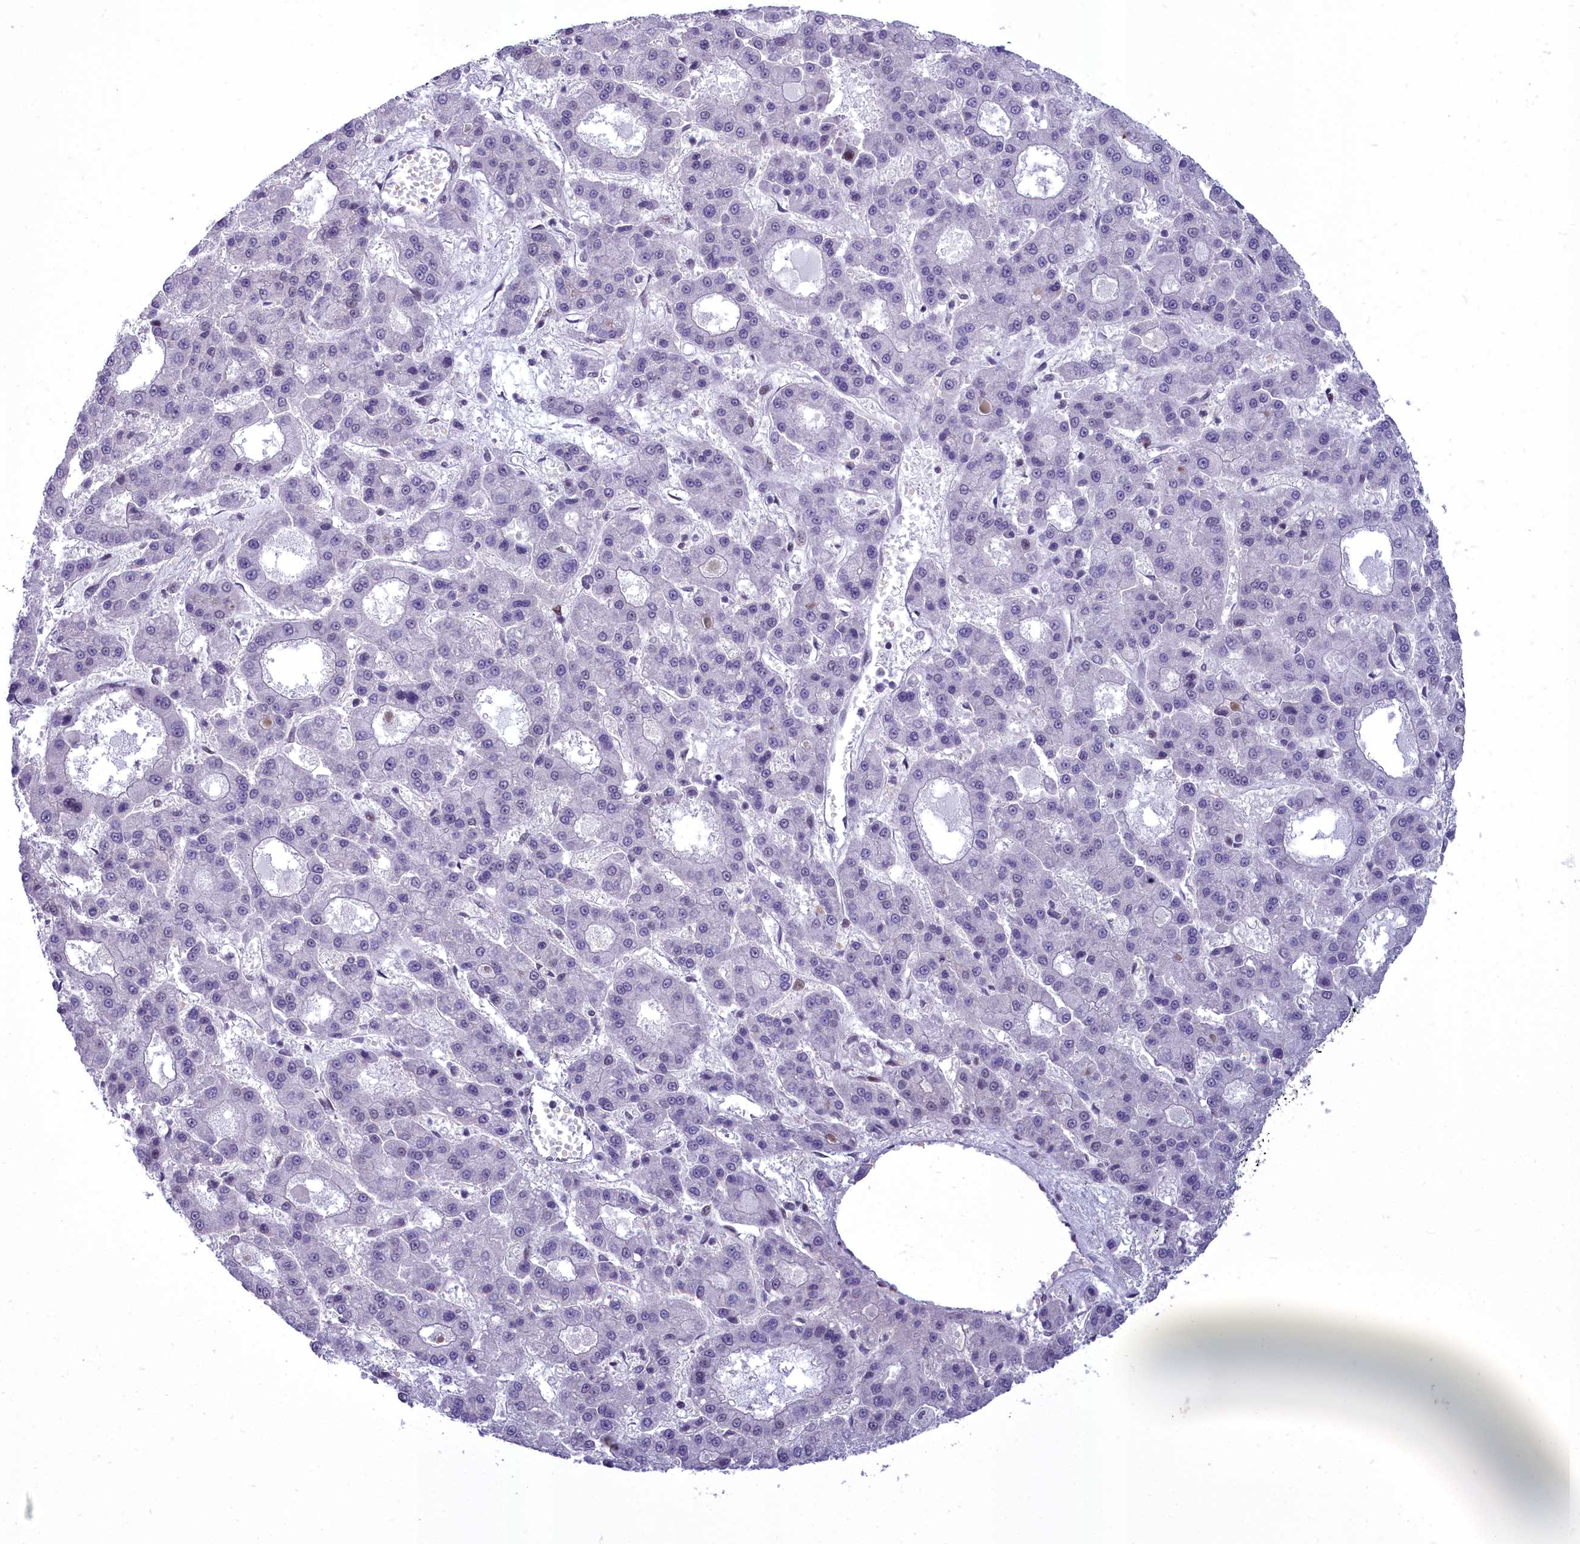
{"staining": {"intensity": "negative", "quantity": "none", "location": "none"}, "tissue": "liver cancer", "cell_type": "Tumor cells", "image_type": "cancer", "snomed": [{"axis": "morphology", "description": "Carcinoma, Hepatocellular, NOS"}, {"axis": "topography", "description": "Liver"}], "caption": "Immunohistochemistry (IHC) of human hepatocellular carcinoma (liver) exhibits no expression in tumor cells.", "gene": "CEACAM19", "patient": {"sex": "male", "age": 70}}